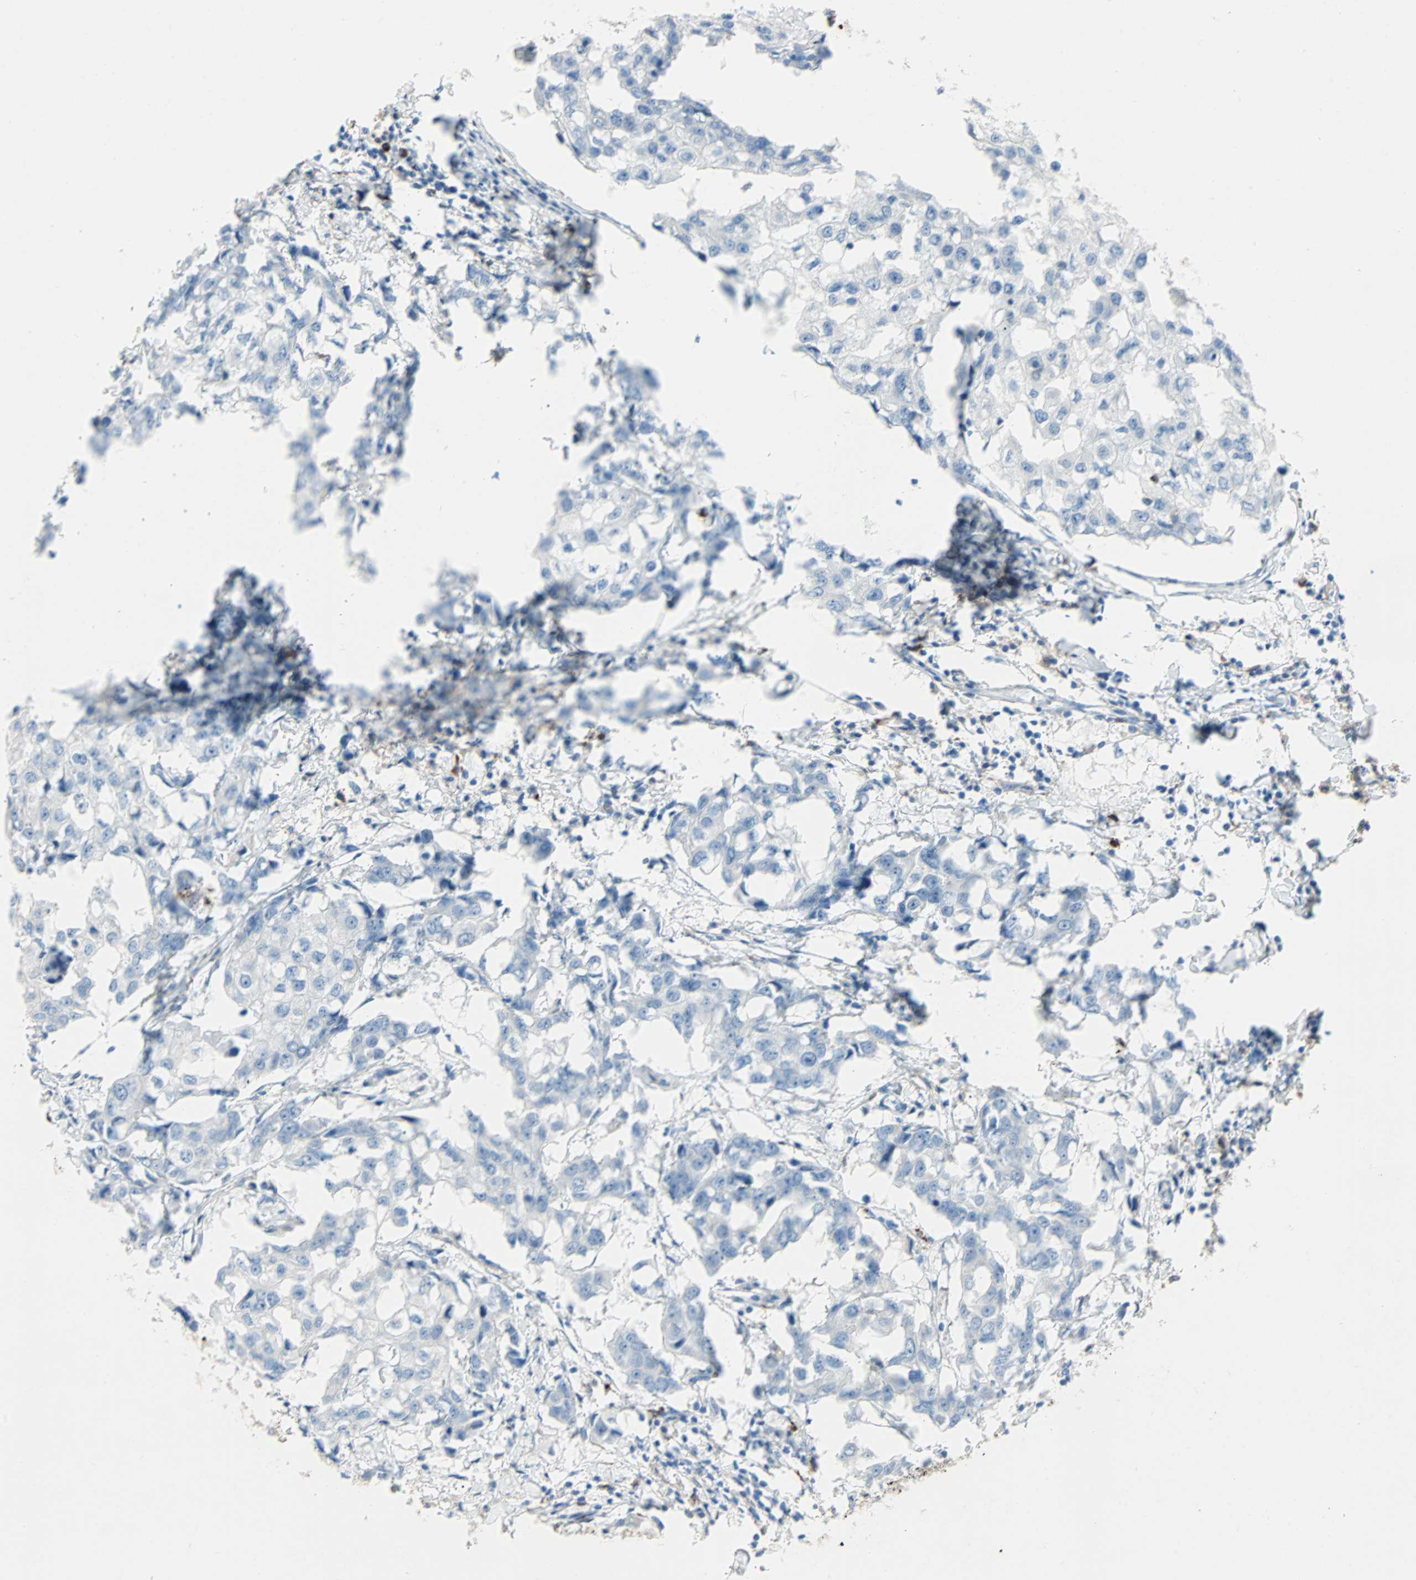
{"staining": {"intensity": "negative", "quantity": "none", "location": "none"}, "tissue": "breast cancer", "cell_type": "Tumor cells", "image_type": "cancer", "snomed": [{"axis": "morphology", "description": "Duct carcinoma"}, {"axis": "topography", "description": "Breast"}], "caption": "IHC histopathology image of human breast cancer stained for a protein (brown), which reveals no positivity in tumor cells. (DAB immunohistochemistry (IHC), high magnification).", "gene": "CLEC4A", "patient": {"sex": "female", "age": 27}}